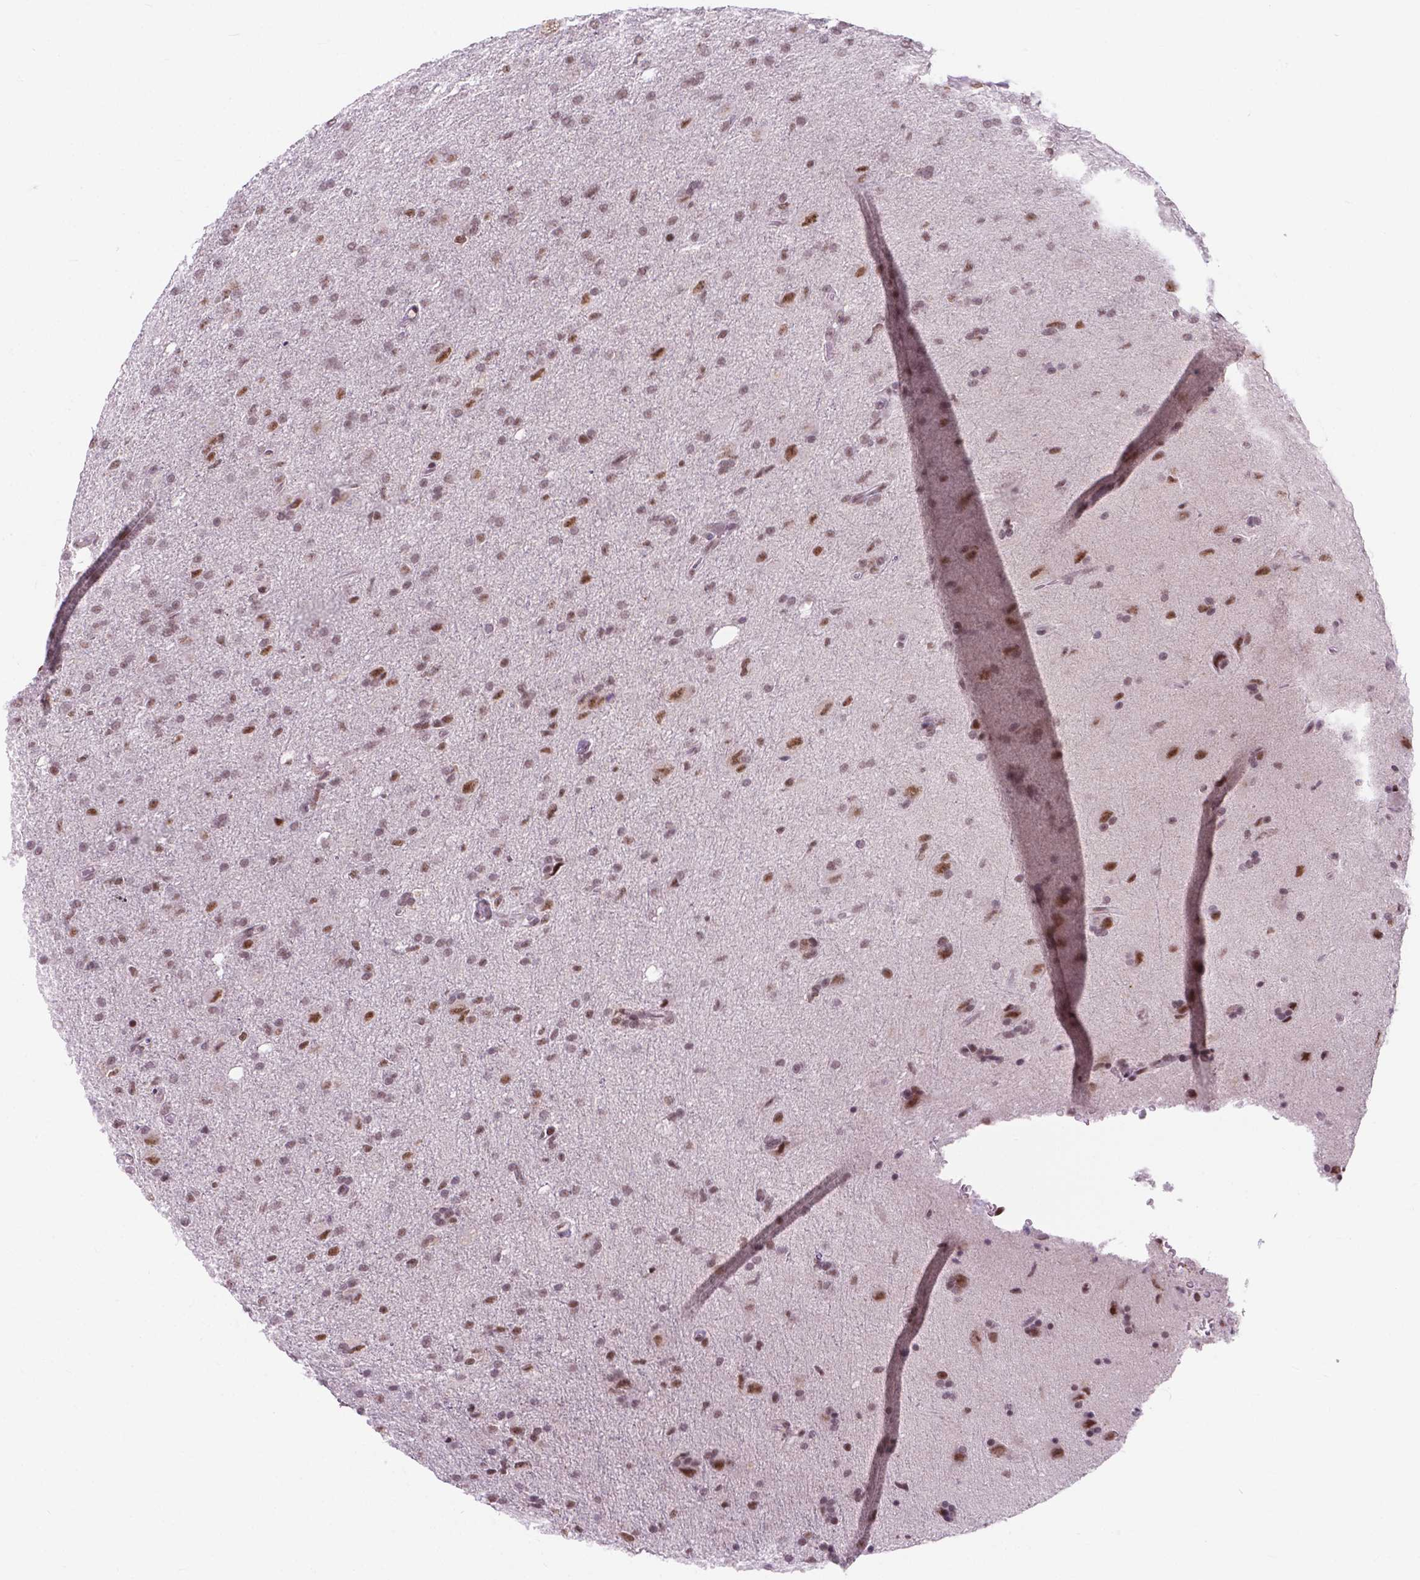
{"staining": {"intensity": "moderate", "quantity": "25%-75%", "location": "nuclear"}, "tissue": "glioma", "cell_type": "Tumor cells", "image_type": "cancer", "snomed": [{"axis": "morphology", "description": "Glioma, malignant, High grade"}, {"axis": "topography", "description": "Cerebral cortex"}], "caption": "Tumor cells reveal medium levels of moderate nuclear staining in about 25%-75% of cells in malignant high-grade glioma. The staining was performed using DAB to visualize the protein expression in brown, while the nuclei were stained in blue with hematoxylin (Magnification: 20x).", "gene": "BCAS2", "patient": {"sex": "male", "age": 70}}